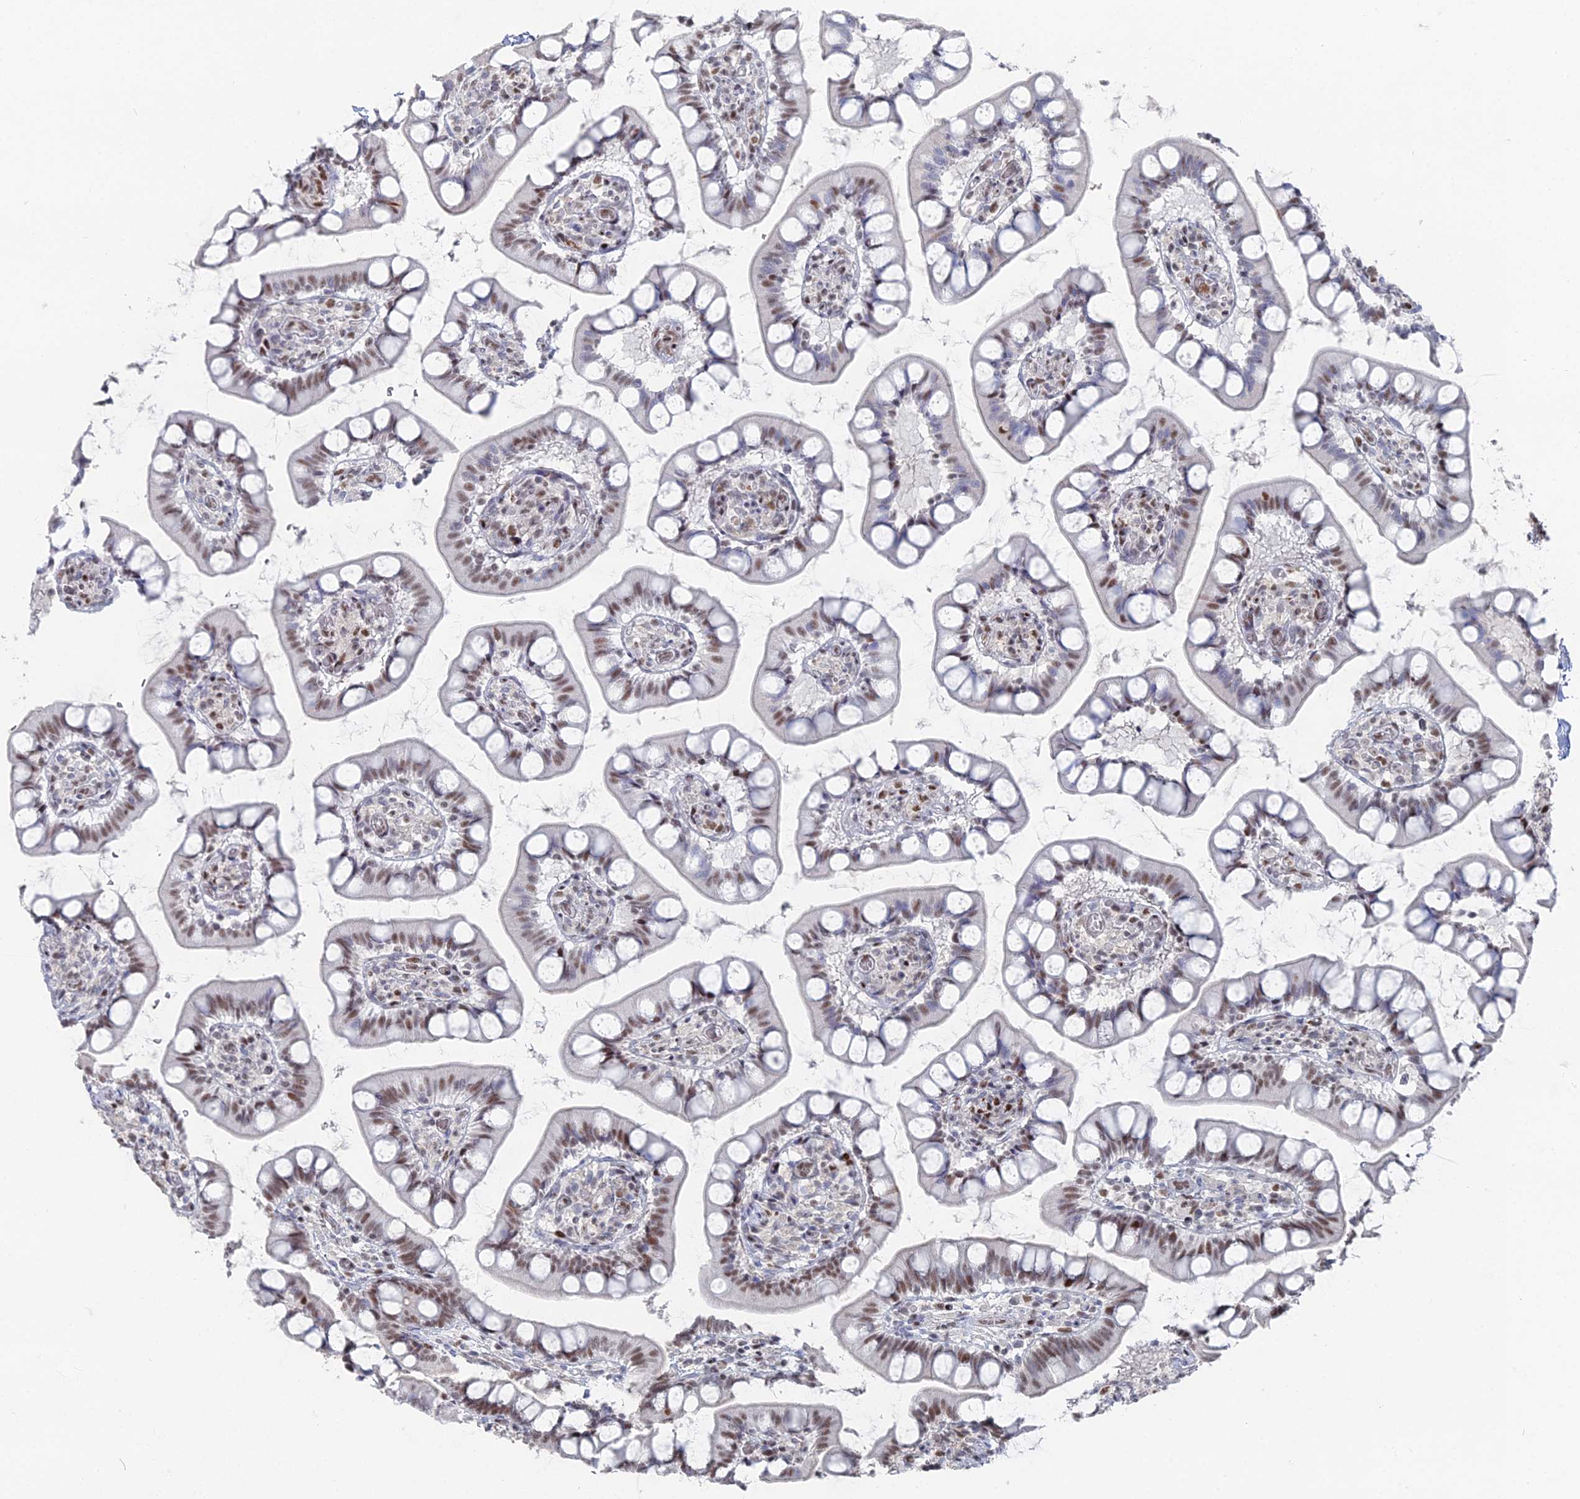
{"staining": {"intensity": "moderate", "quantity": ">75%", "location": "nuclear"}, "tissue": "small intestine", "cell_type": "Glandular cells", "image_type": "normal", "snomed": [{"axis": "morphology", "description": "Normal tissue, NOS"}, {"axis": "topography", "description": "Small intestine"}], "caption": "Immunohistochemical staining of unremarkable small intestine exhibits moderate nuclear protein positivity in approximately >75% of glandular cells.", "gene": "GSC2", "patient": {"sex": "male", "age": 52}}